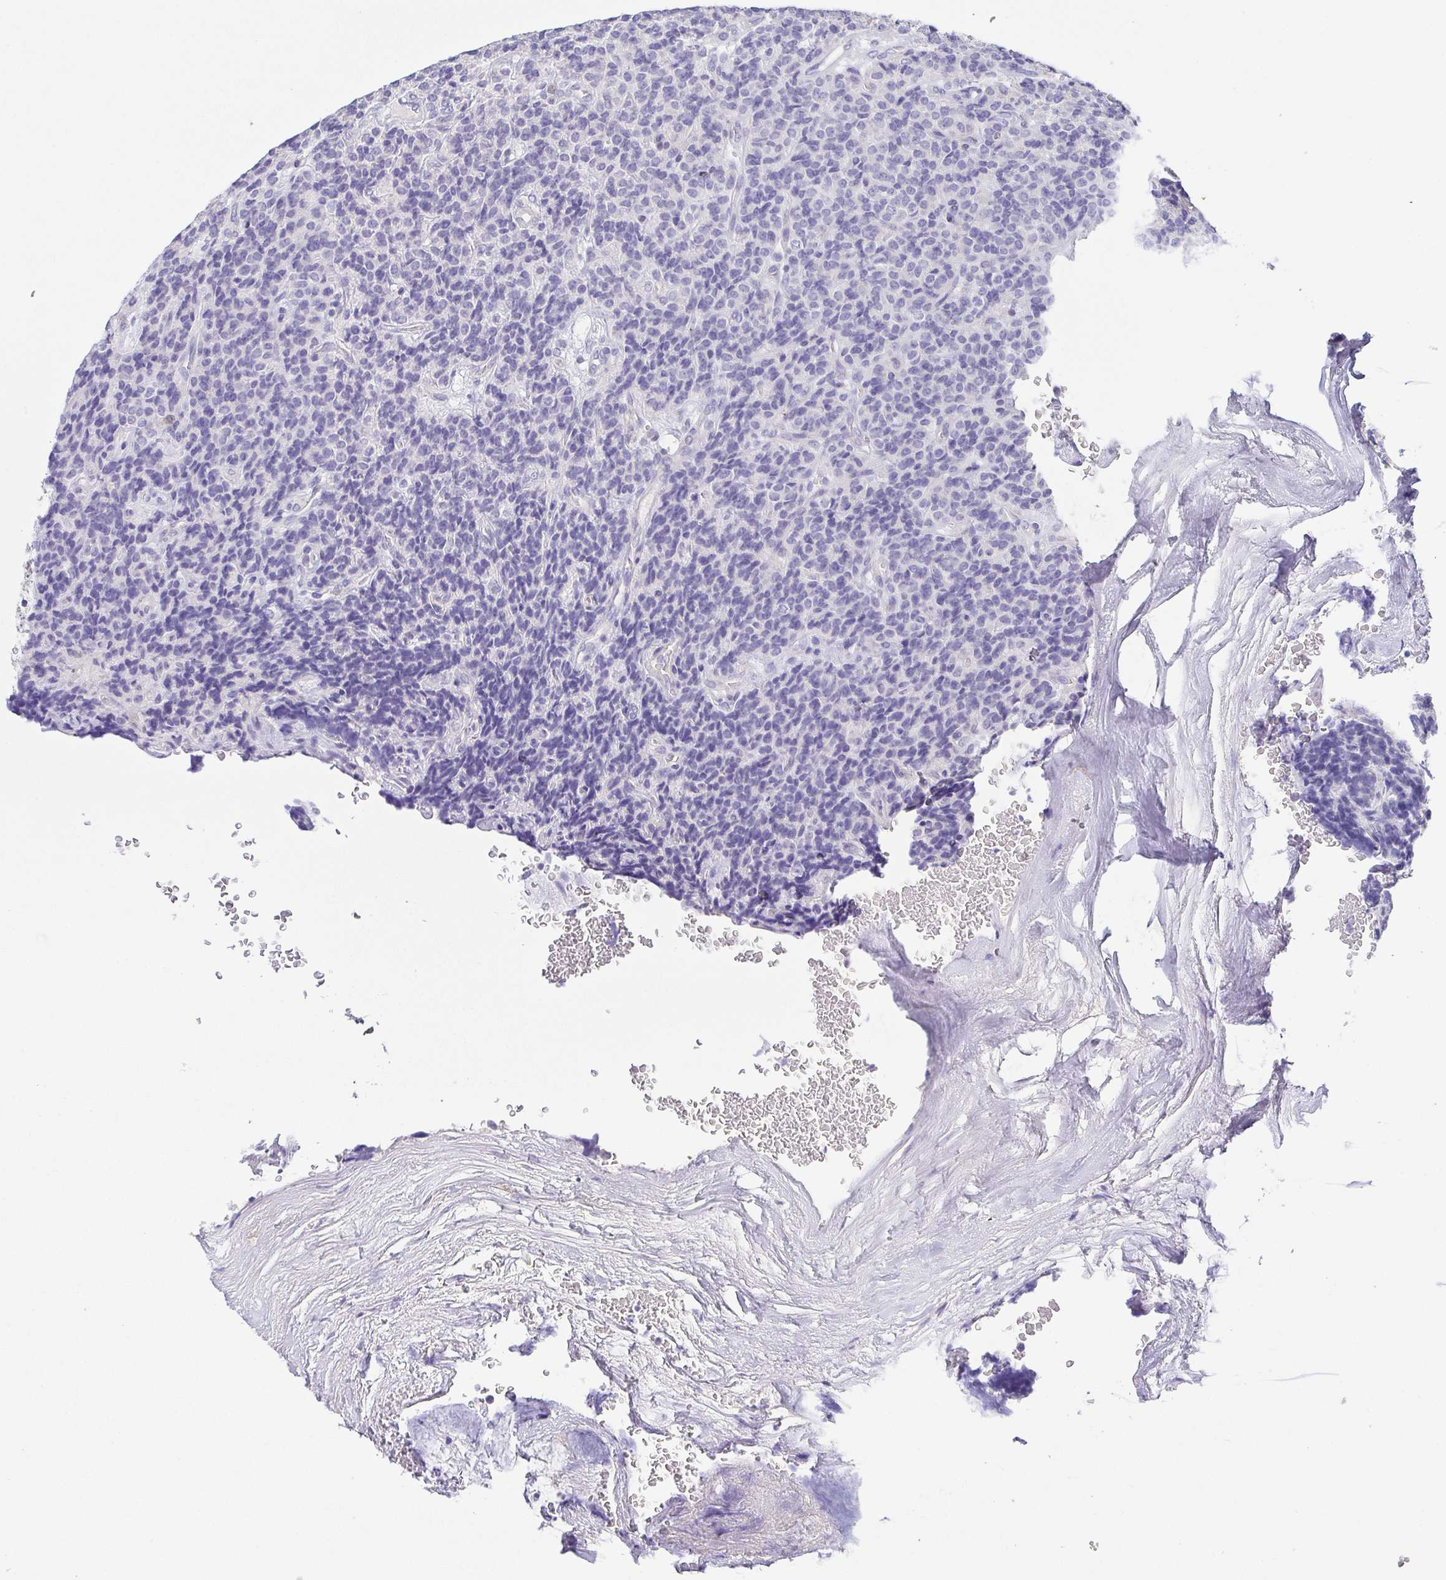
{"staining": {"intensity": "negative", "quantity": "none", "location": "none"}, "tissue": "carcinoid", "cell_type": "Tumor cells", "image_type": "cancer", "snomed": [{"axis": "morphology", "description": "Carcinoid, malignant, NOS"}, {"axis": "topography", "description": "Pancreas"}], "caption": "Carcinoid was stained to show a protein in brown. There is no significant expression in tumor cells.", "gene": "PKDREJ", "patient": {"sex": "male", "age": 36}}